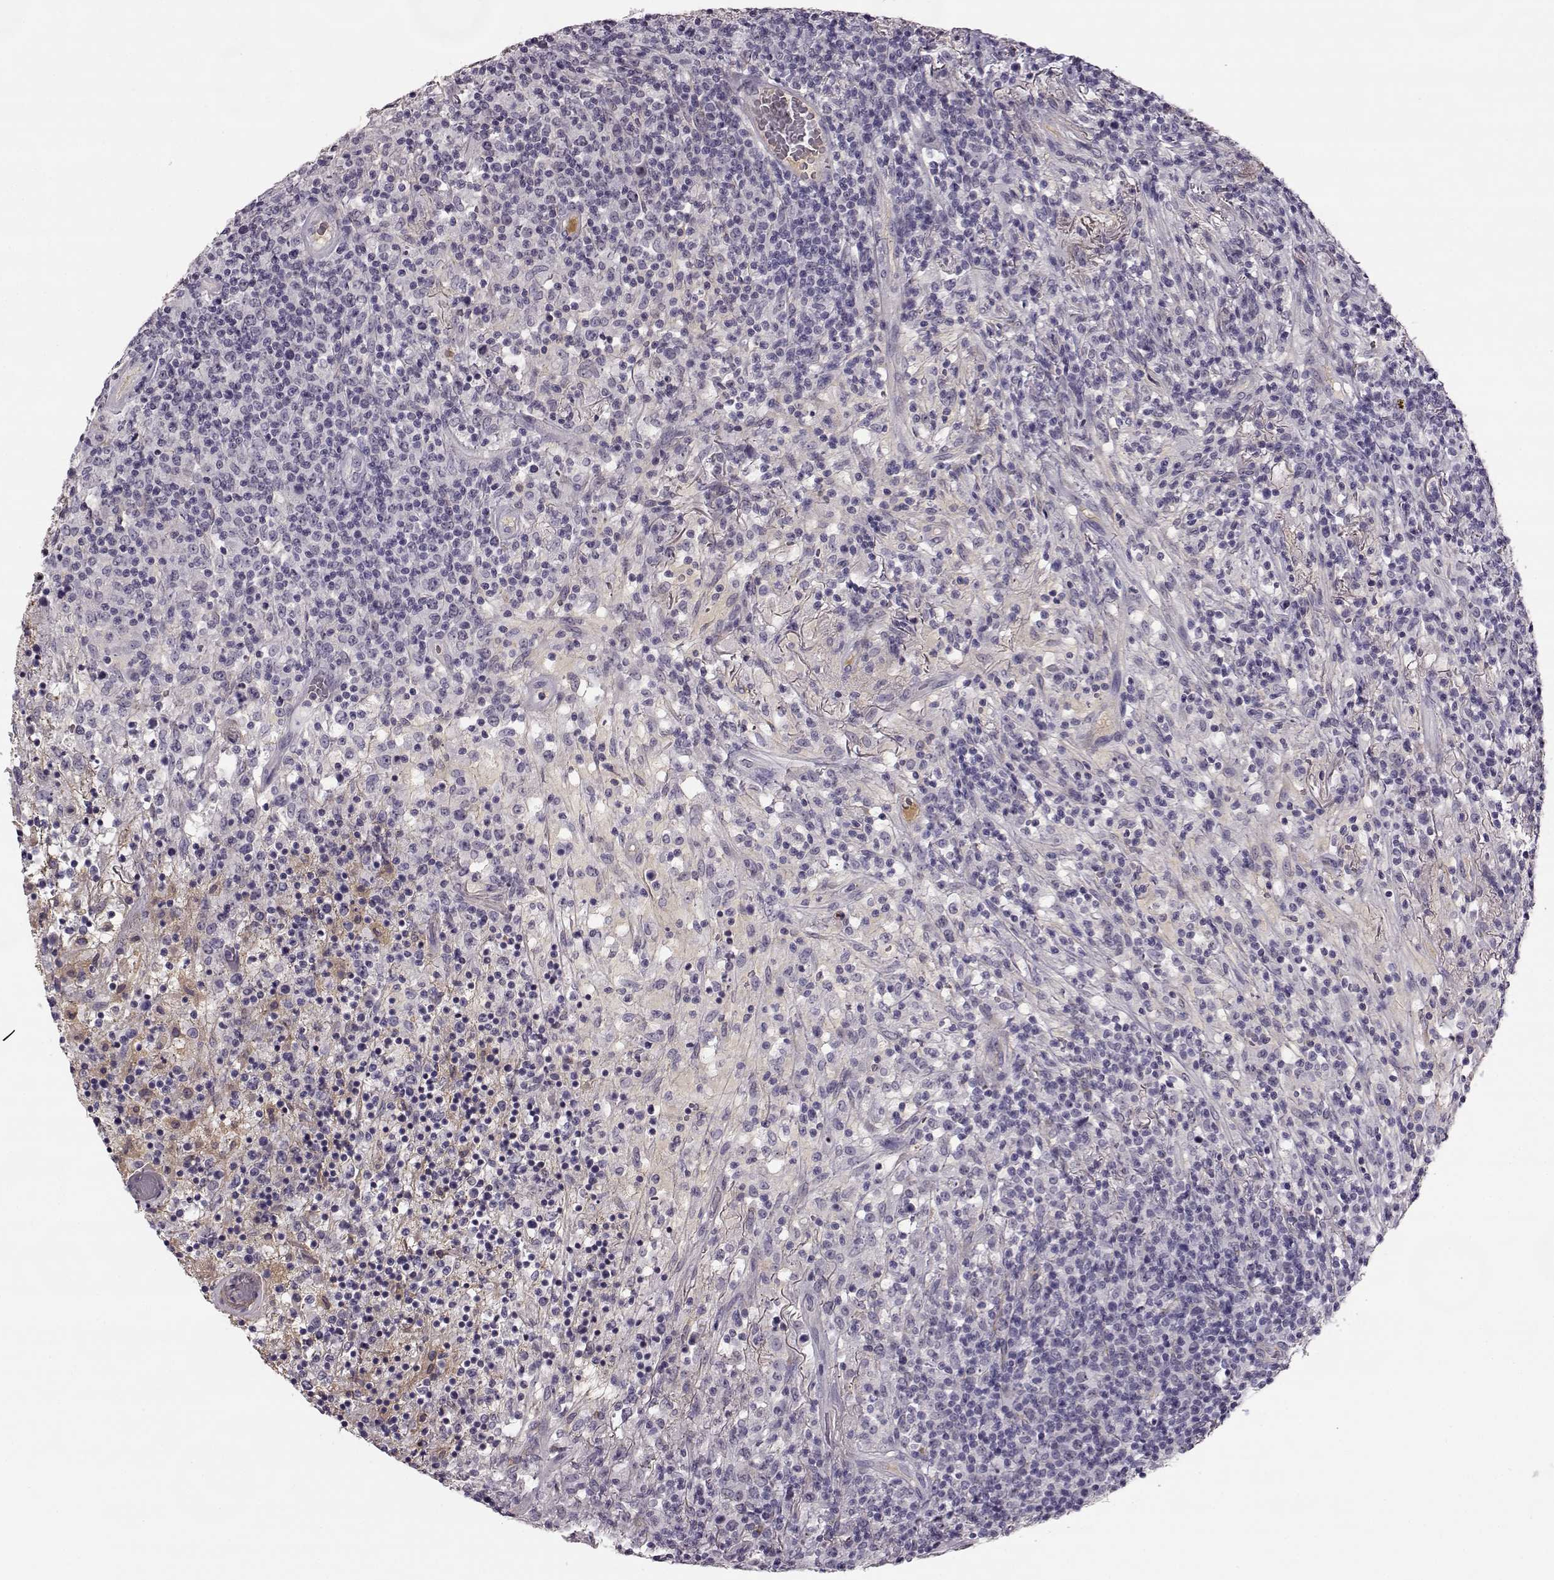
{"staining": {"intensity": "negative", "quantity": "none", "location": "none"}, "tissue": "lymphoma", "cell_type": "Tumor cells", "image_type": "cancer", "snomed": [{"axis": "morphology", "description": "Malignant lymphoma, non-Hodgkin's type, High grade"}, {"axis": "topography", "description": "Lung"}], "caption": "Tumor cells show no significant positivity in high-grade malignant lymphoma, non-Hodgkin's type. The staining is performed using DAB brown chromogen with nuclei counter-stained in using hematoxylin.", "gene": "TRIM69", "patient": {"sex": "male", "age": 79}}